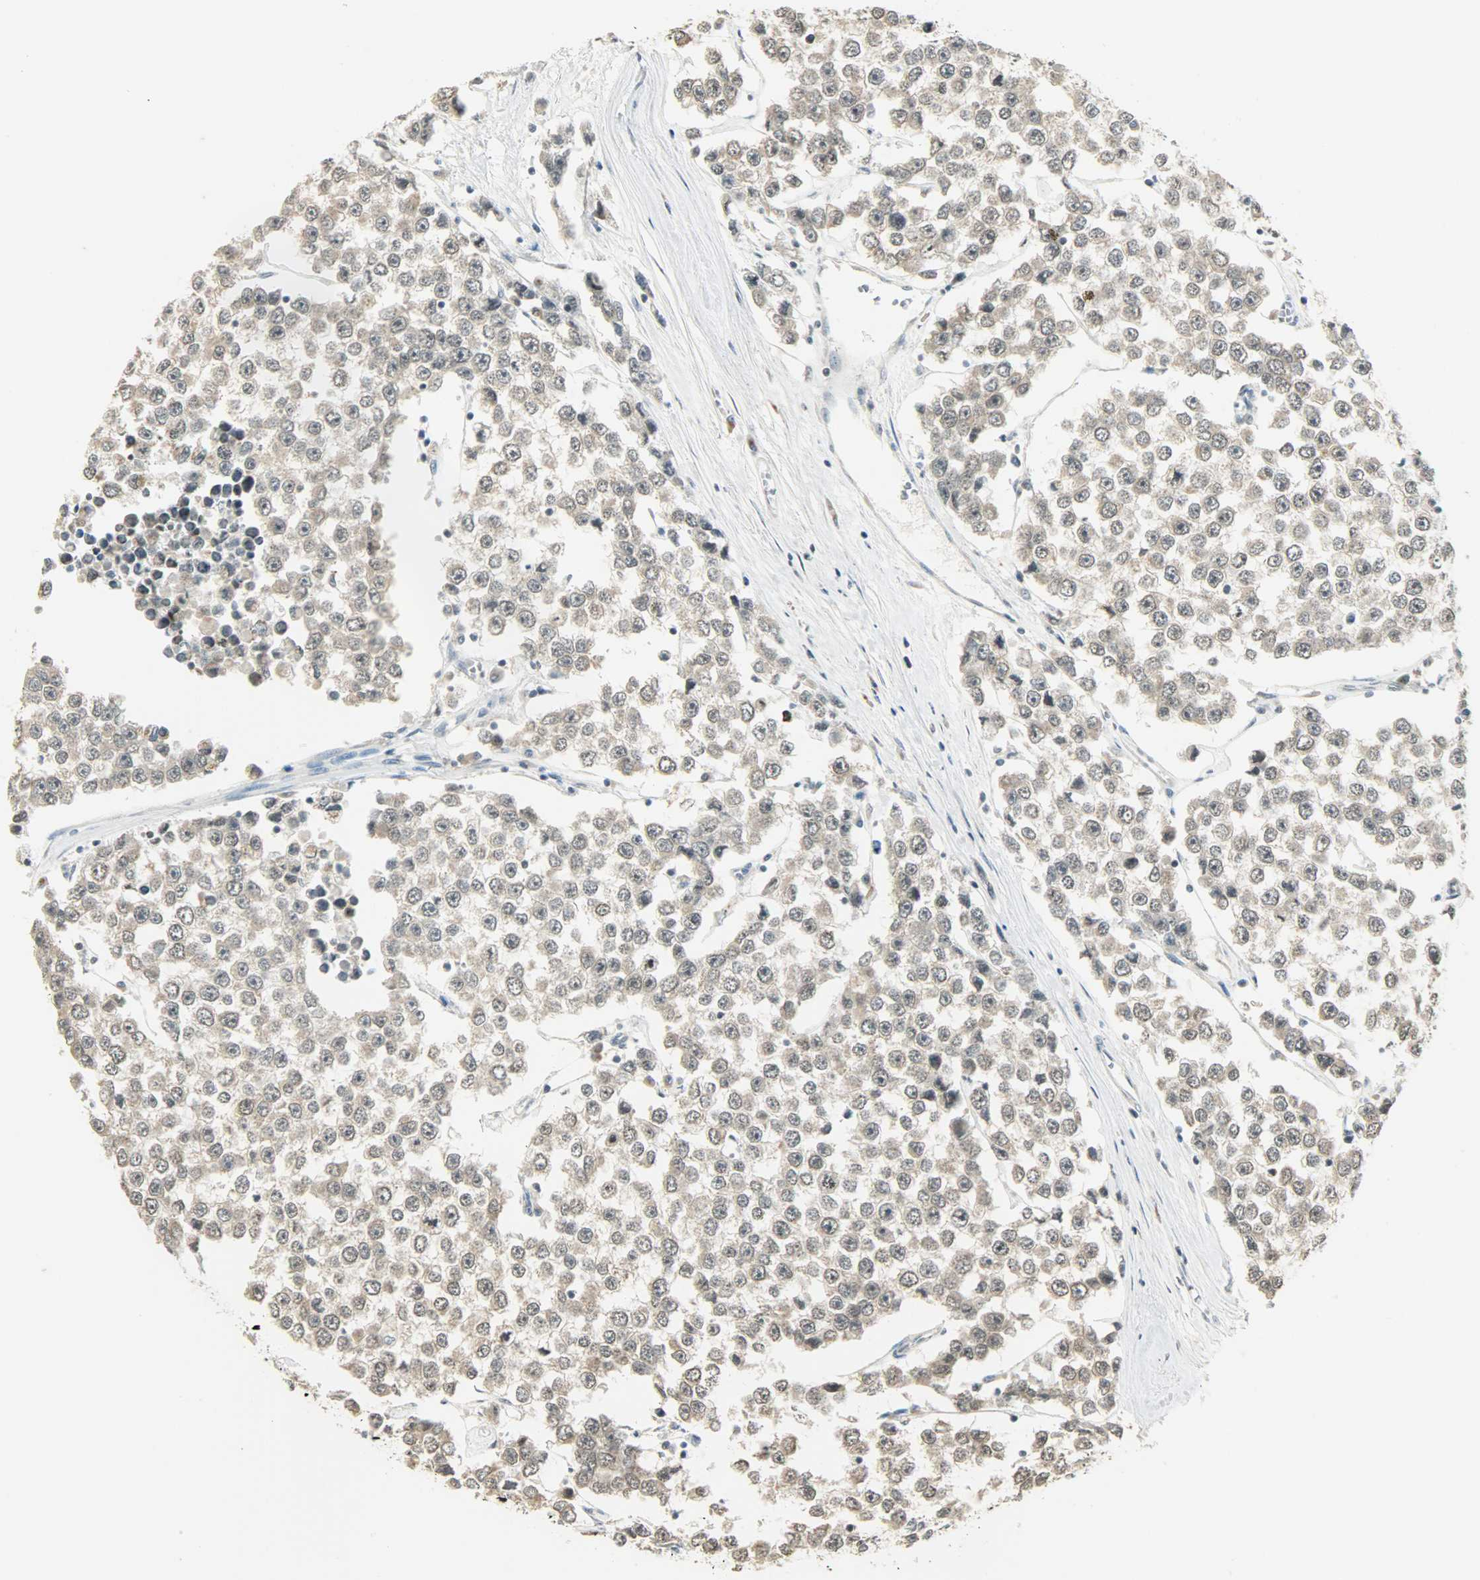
{"staining": {"intensity": "weak", "quantity": "<25%", "location": "cytoplasmic/membranous"}, "tissue": "testis cancer", "cell_type": "Tumor cells", "image_type": "cancer", "snomed": [{"axis": "morphology", "description": "Seminoma, NOS"}, {"axis": "morphology", "description": "Carcinoma, Embryonal, NOS"}, {"axis": "topography", "description": "Testis"}], "caption": "Testis seminoma stained for a protein using immunohistochemistry displays no expression tumor cells.", "gene": "SMARCA5", "patient": {"sex": "male", "age": 52}}